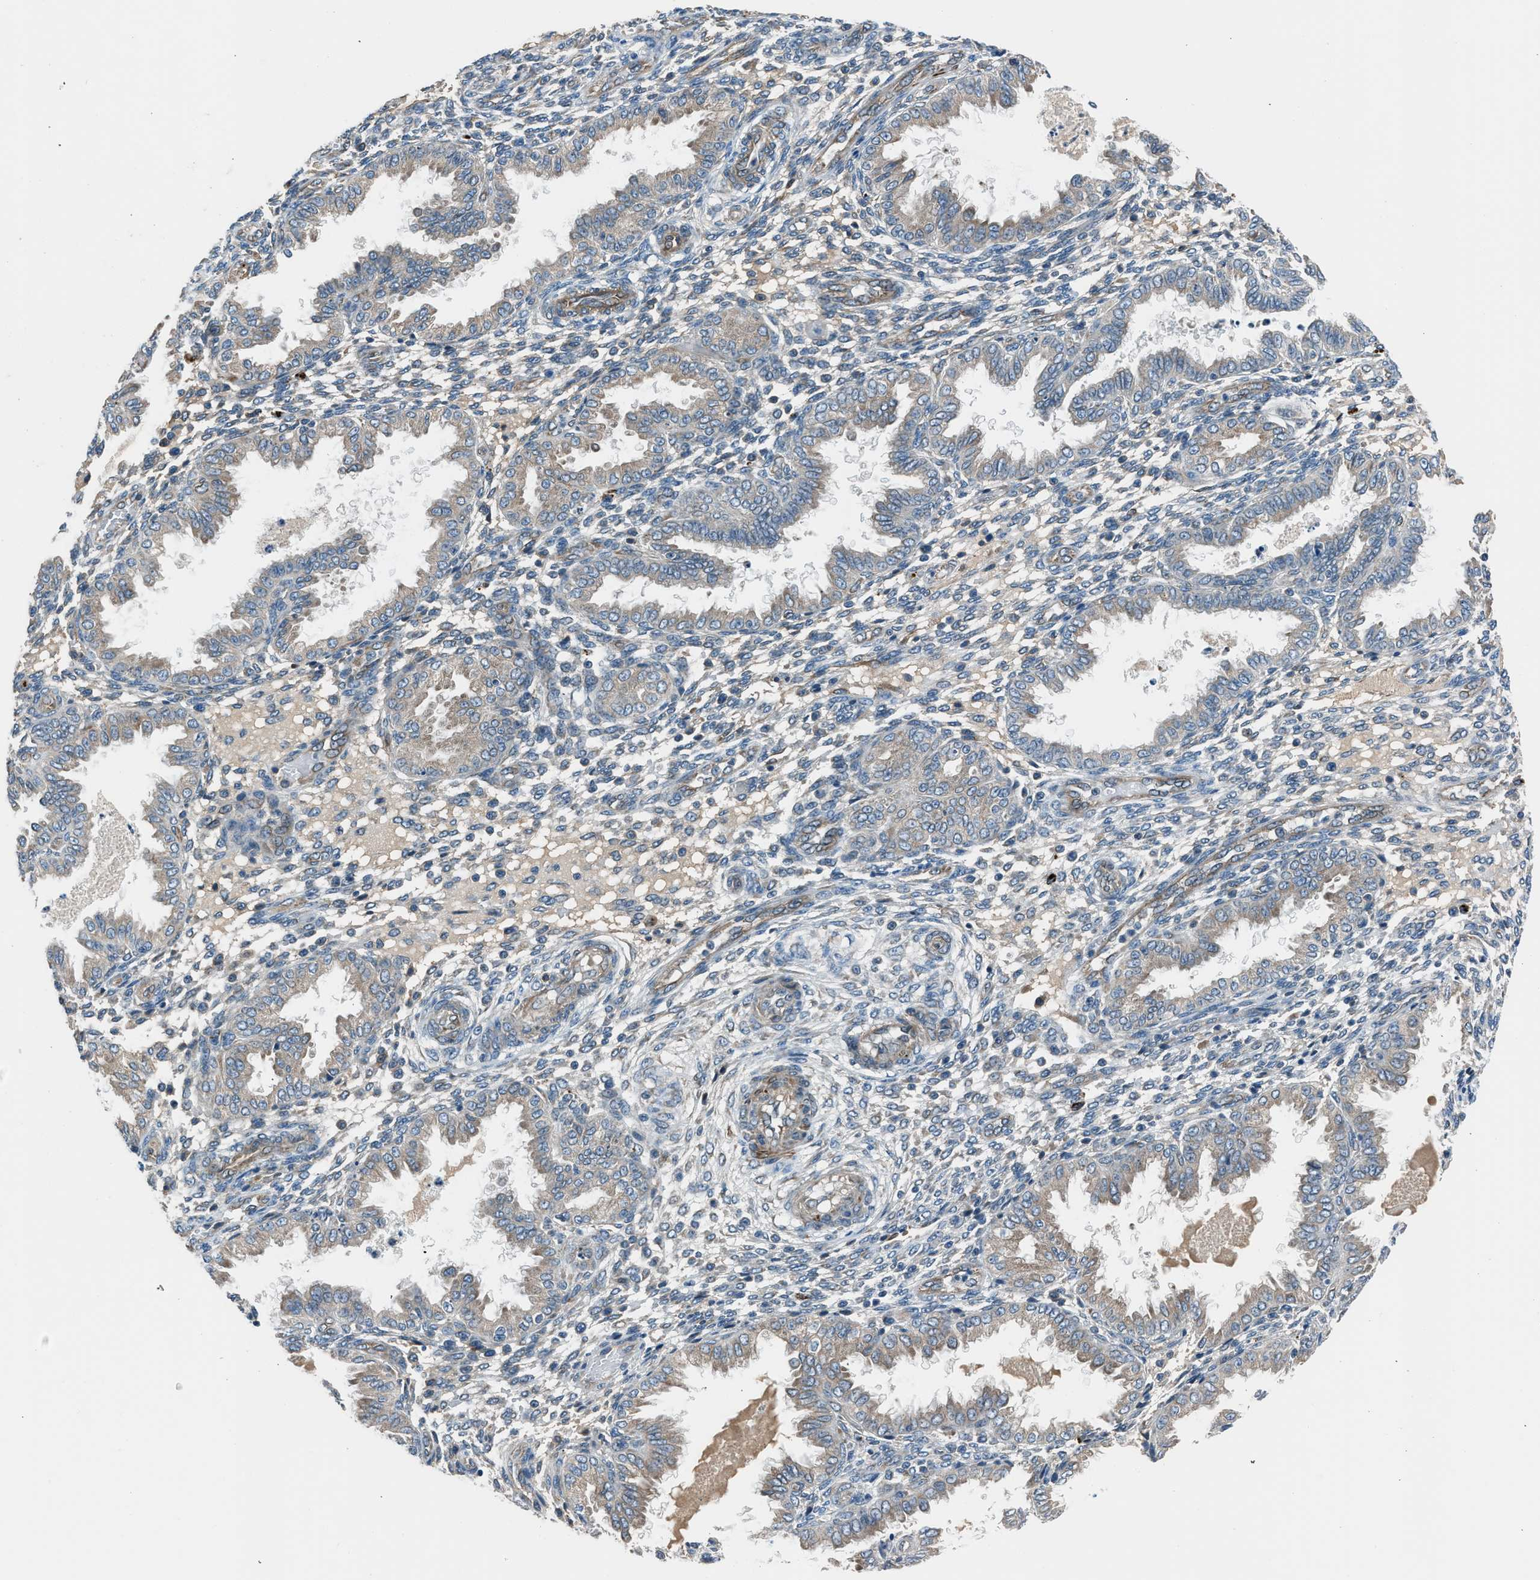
{"staining": {"intensity": "weak", "quantity": "25%-75%", "location": "cytoplasmic/membranous"}, "tissue": "endometrium", "cell_type": "Cells in endometrial stroma", "image_type": "normal", "snomed": [{"axis": "morphology", "description": "Normal tissue, NOS"}, {"axis": "topography", "description": "Endometrium"}], "caption": "IHC (DAB) staining of unremarkable endometrium exhibits weak cytoplasmic/membranous protein positivity in about 25%-75% of cells in endometrial stroma.", "gene": "LMBR1", "patient": {"sex": "female", "age": 33}}